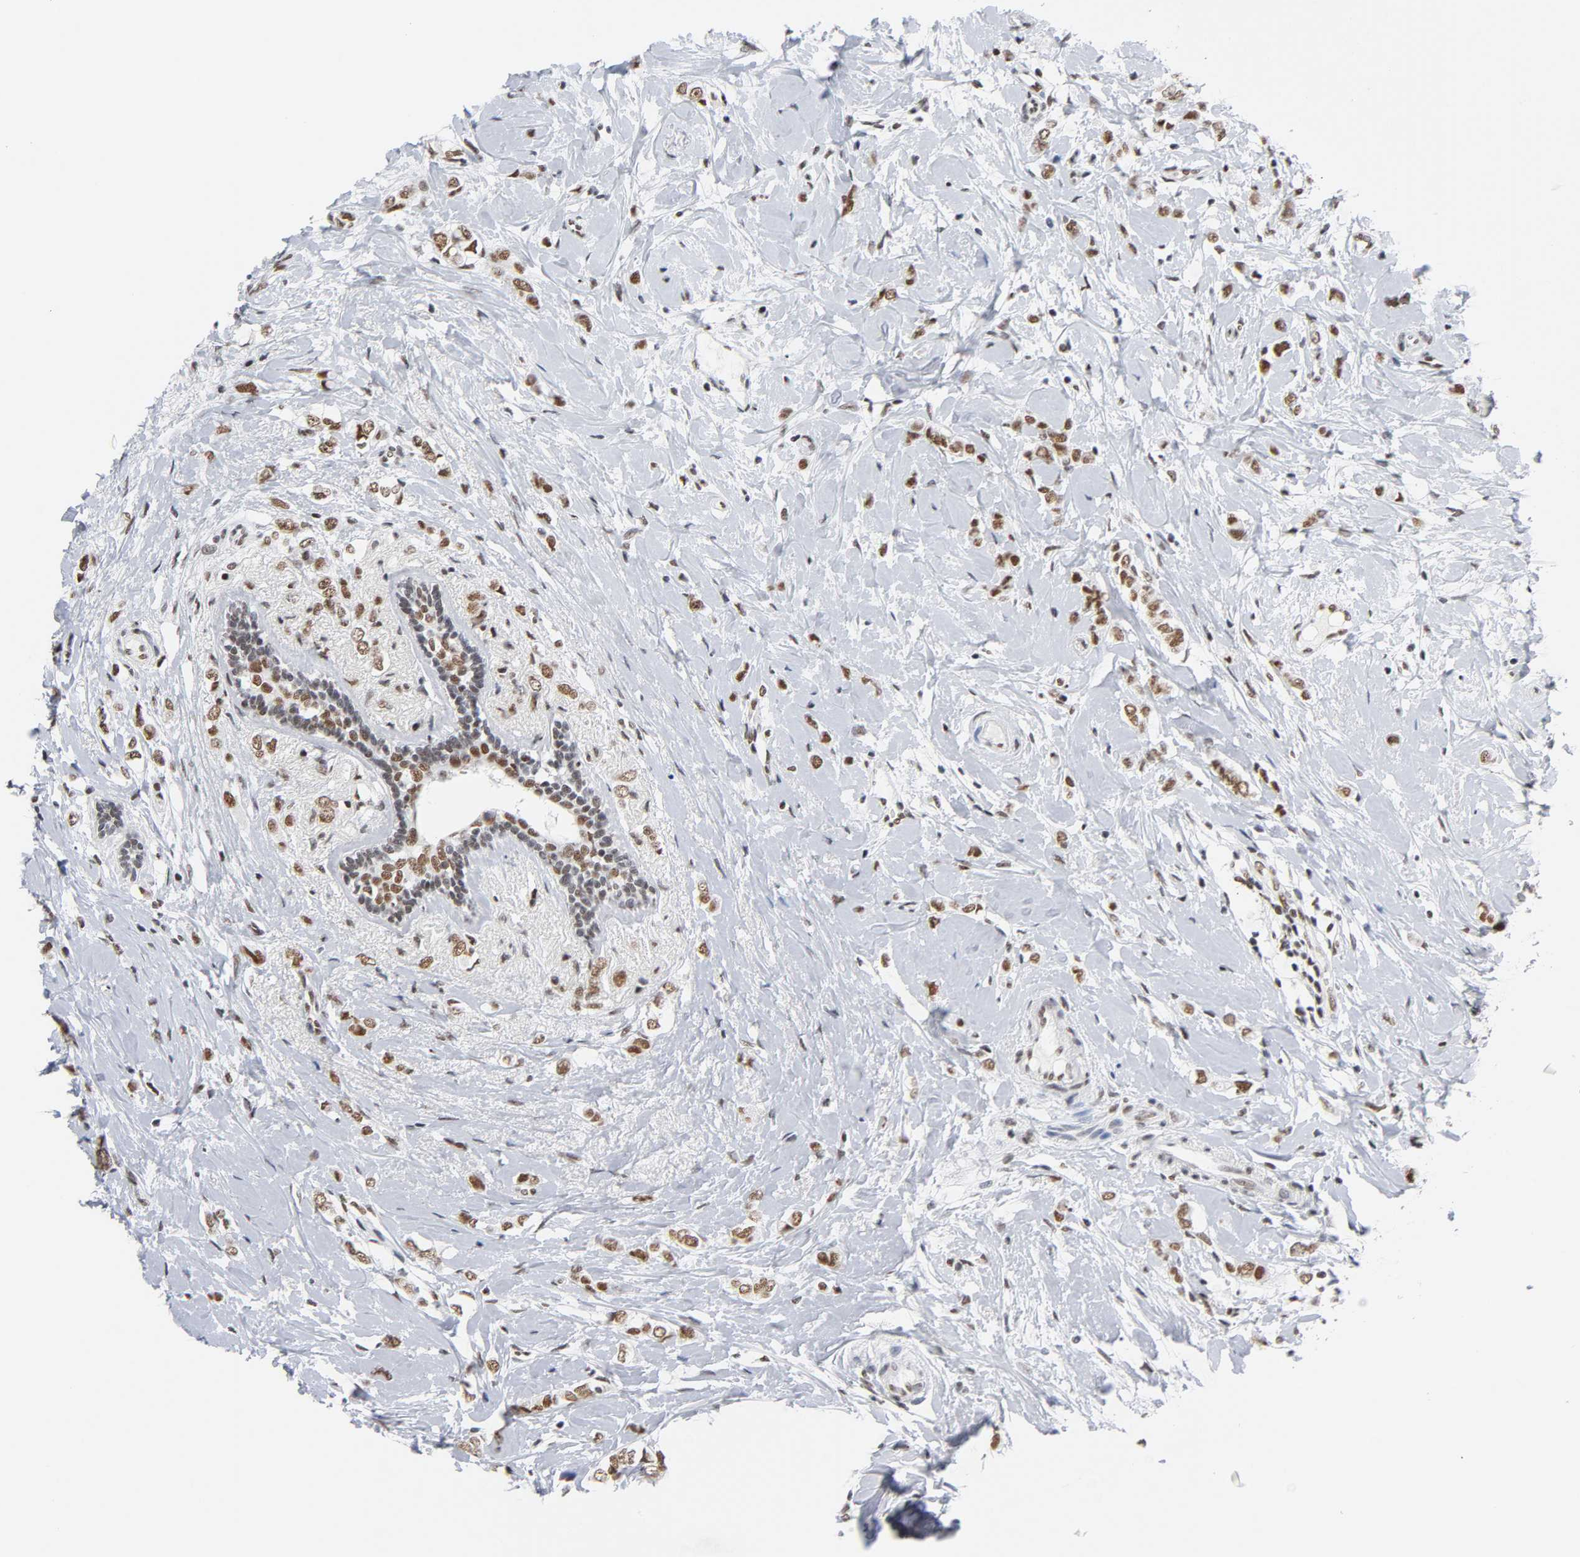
{"staining": {"intensity": "moderate", "quantity": ">75%", "location": "nuclear"}, "tissue": "breast cancer", "cell_type": "Tumor cells", "image_type": "cancer", "snomed": [{"axis": "morphology", "description": "Normal tissue, NOS"}, {"axis": "morphology", "description": "Lobular carcinoma"}, {"axis": "topography", "description": "Breast"}], "caption": "Moderate nuclear positivity for a protein is identified in about >75% of tumor cells of lobular carcinoma (breast) using immunohistochemistry (IHC).", "gene": "CSTF2", "patient": {"sex": "female", "age": 47}}